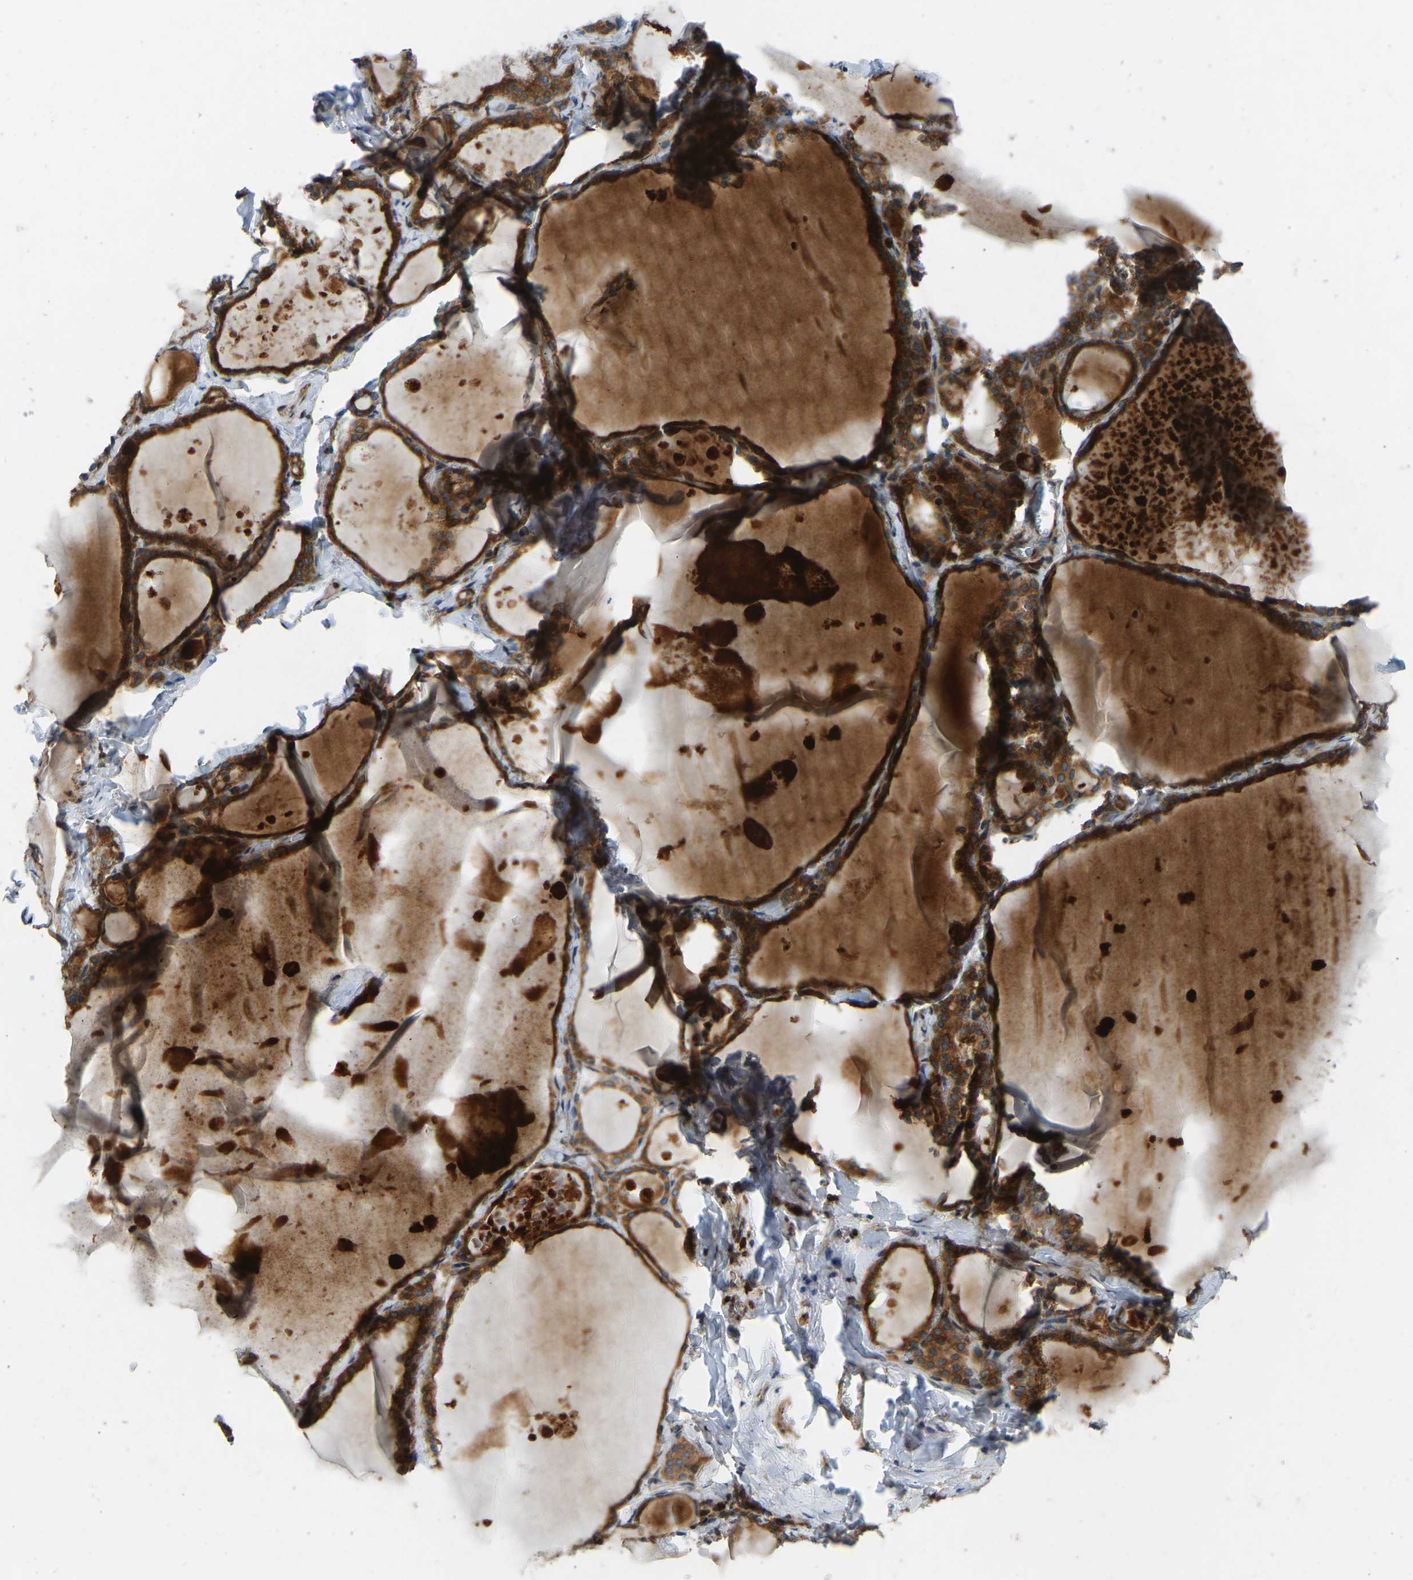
{"staining": {"intensity": "strong", "quantity": ">75%", "location": "cytoplasmic/membranous"}, "tissue": "thyroid gland", "cell_type": "Glandular cells", "image_type": "normal", "snomed": [{"axis": "morphology", "description": "Normal tissue, NOS"}, {"axis": "topography", "description": "Thyroid gland"}], "caption": "Thyroid gland stained for a protein reveals strong cytoplasmic/membranous positivity in glandular cells. The staining is performed using DAB brown chromogen to label protein expression. The nuclei are counter-stained blue using hematoxylin.", "gene": "OS9", "patient": {"sex": "male", "age": 56}}